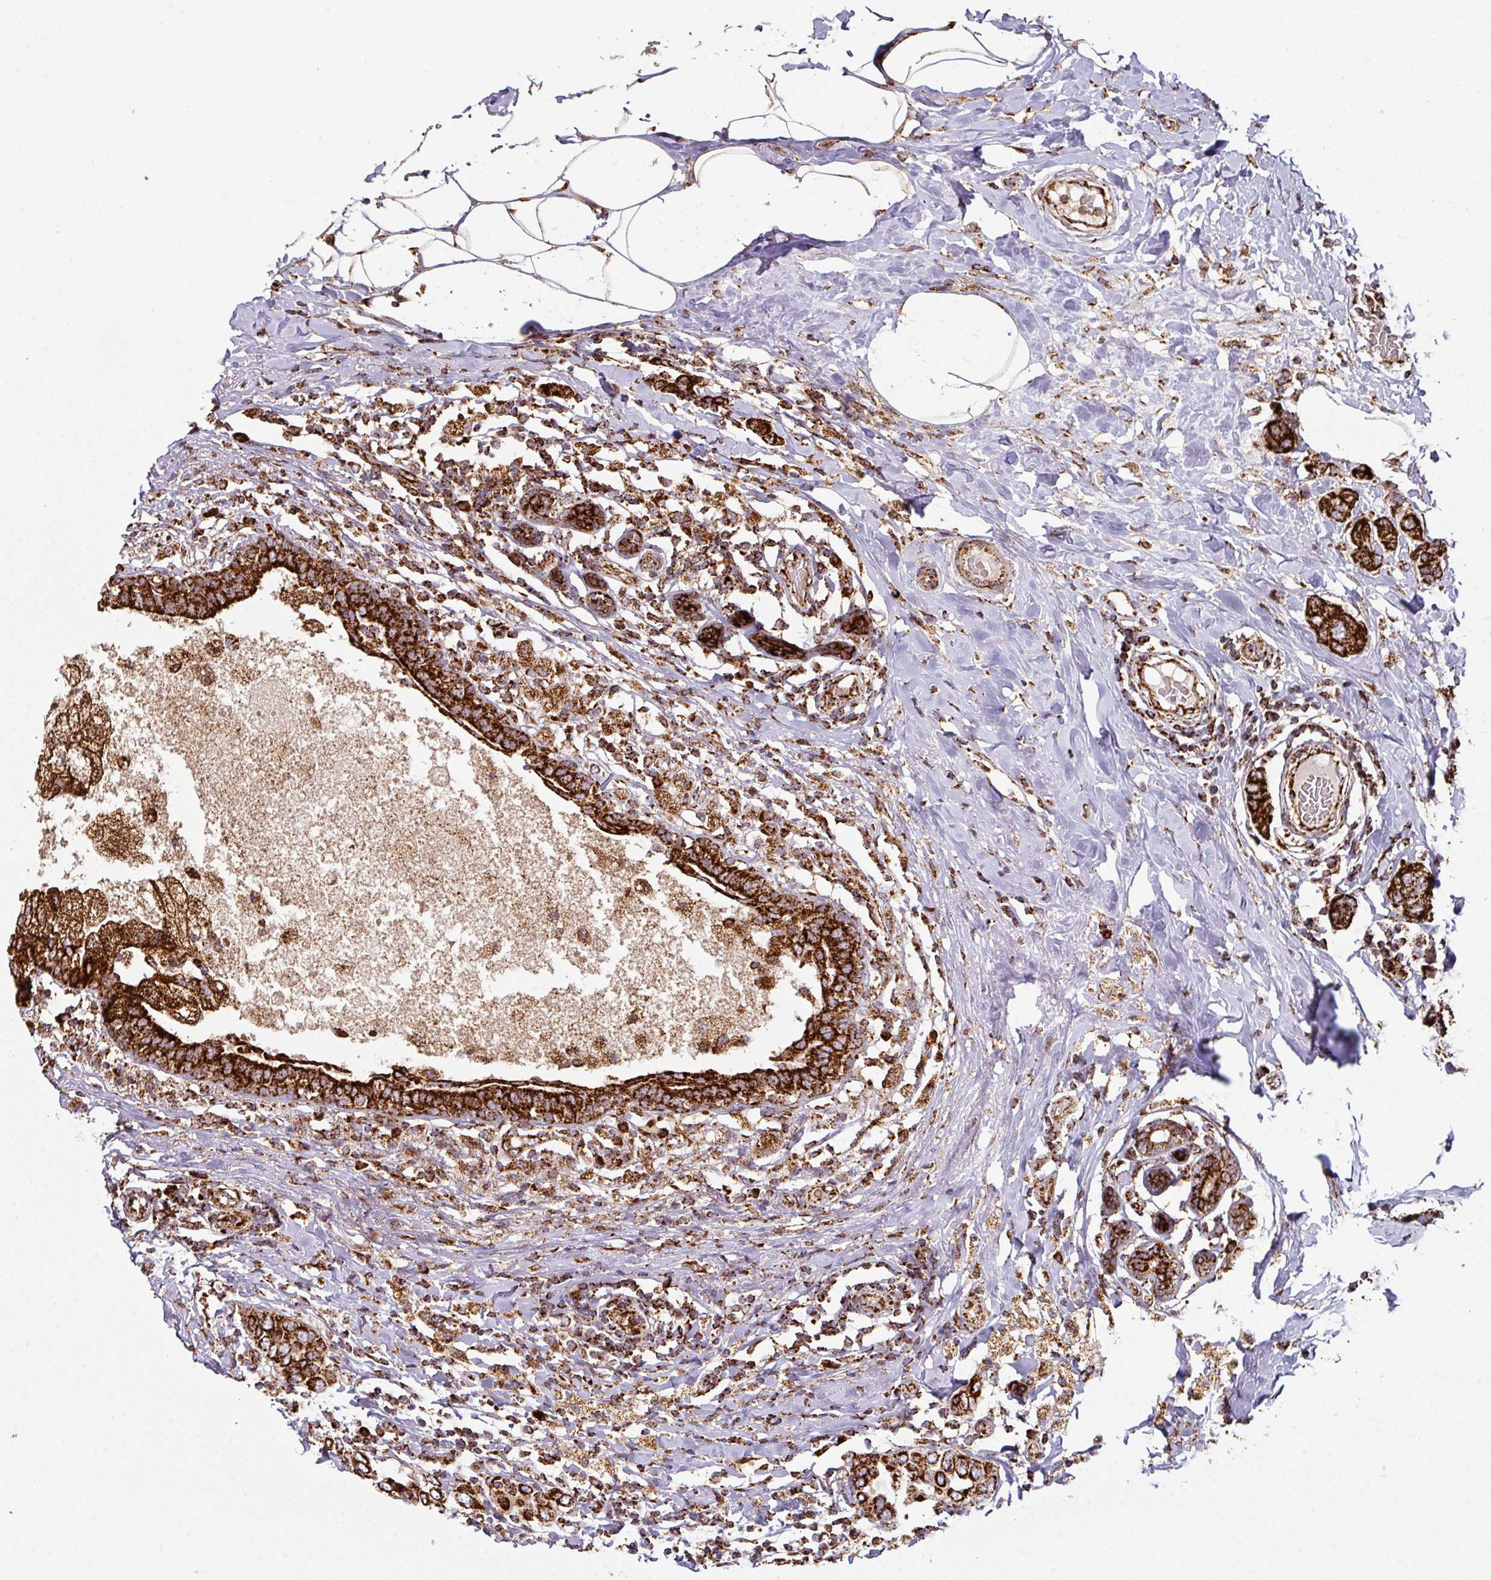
{"staining": {"intensity": "strong", "quantity": ">75%", "location": "cytoplasmic/membranous"}, "tissue": "breast cancer", "cell_type": "Tumor cells", "image_type": "cancer", "snomed": [{"axis": "morphology", "description": "Lobular carcinoma"}, {"axis": "topography", "description": "Breast"}], "caption": "IHC (DAB (3,3'-diaminobenzidine)) staining of lobular carcinoma (breast) displays strong cytoplasmic/membranous protein positivity in approximately >75% of tumor cells.", "gene": "TRAP1", "patient": {"sex": "female", "age": 51}}